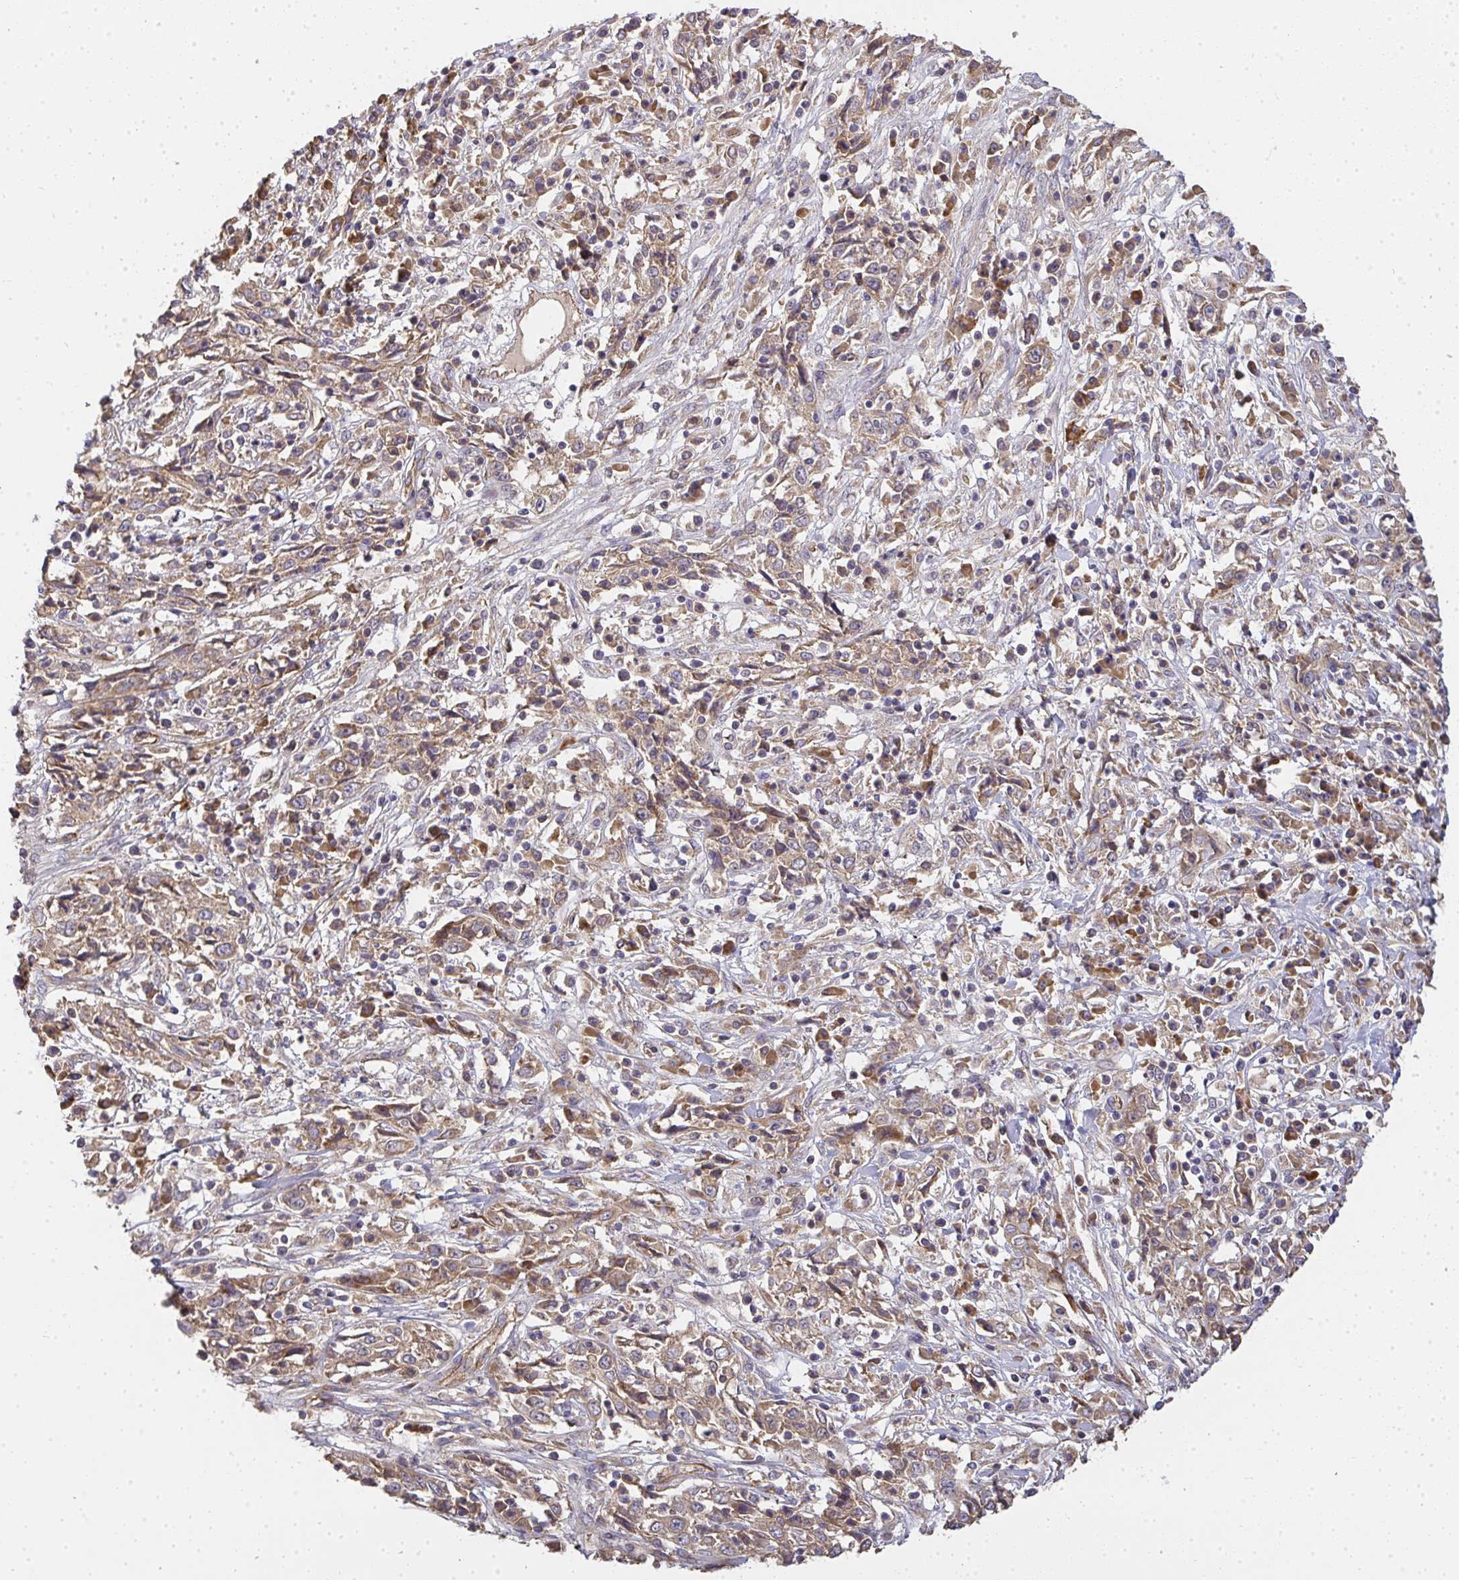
{"staining": {"intensity": "weak", "quantity": ">75%", "location": "cytoplasmic/membranous"}, "tissue": "cervical cancer", "cell_type": "Tumor cells", "image_type": "cancer", "snomed": [{"axis": "morphology", "description": "Adenocarcinoma, NOS"}, {"axis": "topography", "description": "Cervix"}], "caption": "Immunohistochemical staining of human cervical cancer exhibits weak cytoplasmic/membranous protein staining in about >75% of tumor cells.", "gene": "B4GALT6", "patient": {"sex": "female", "age": 40}}